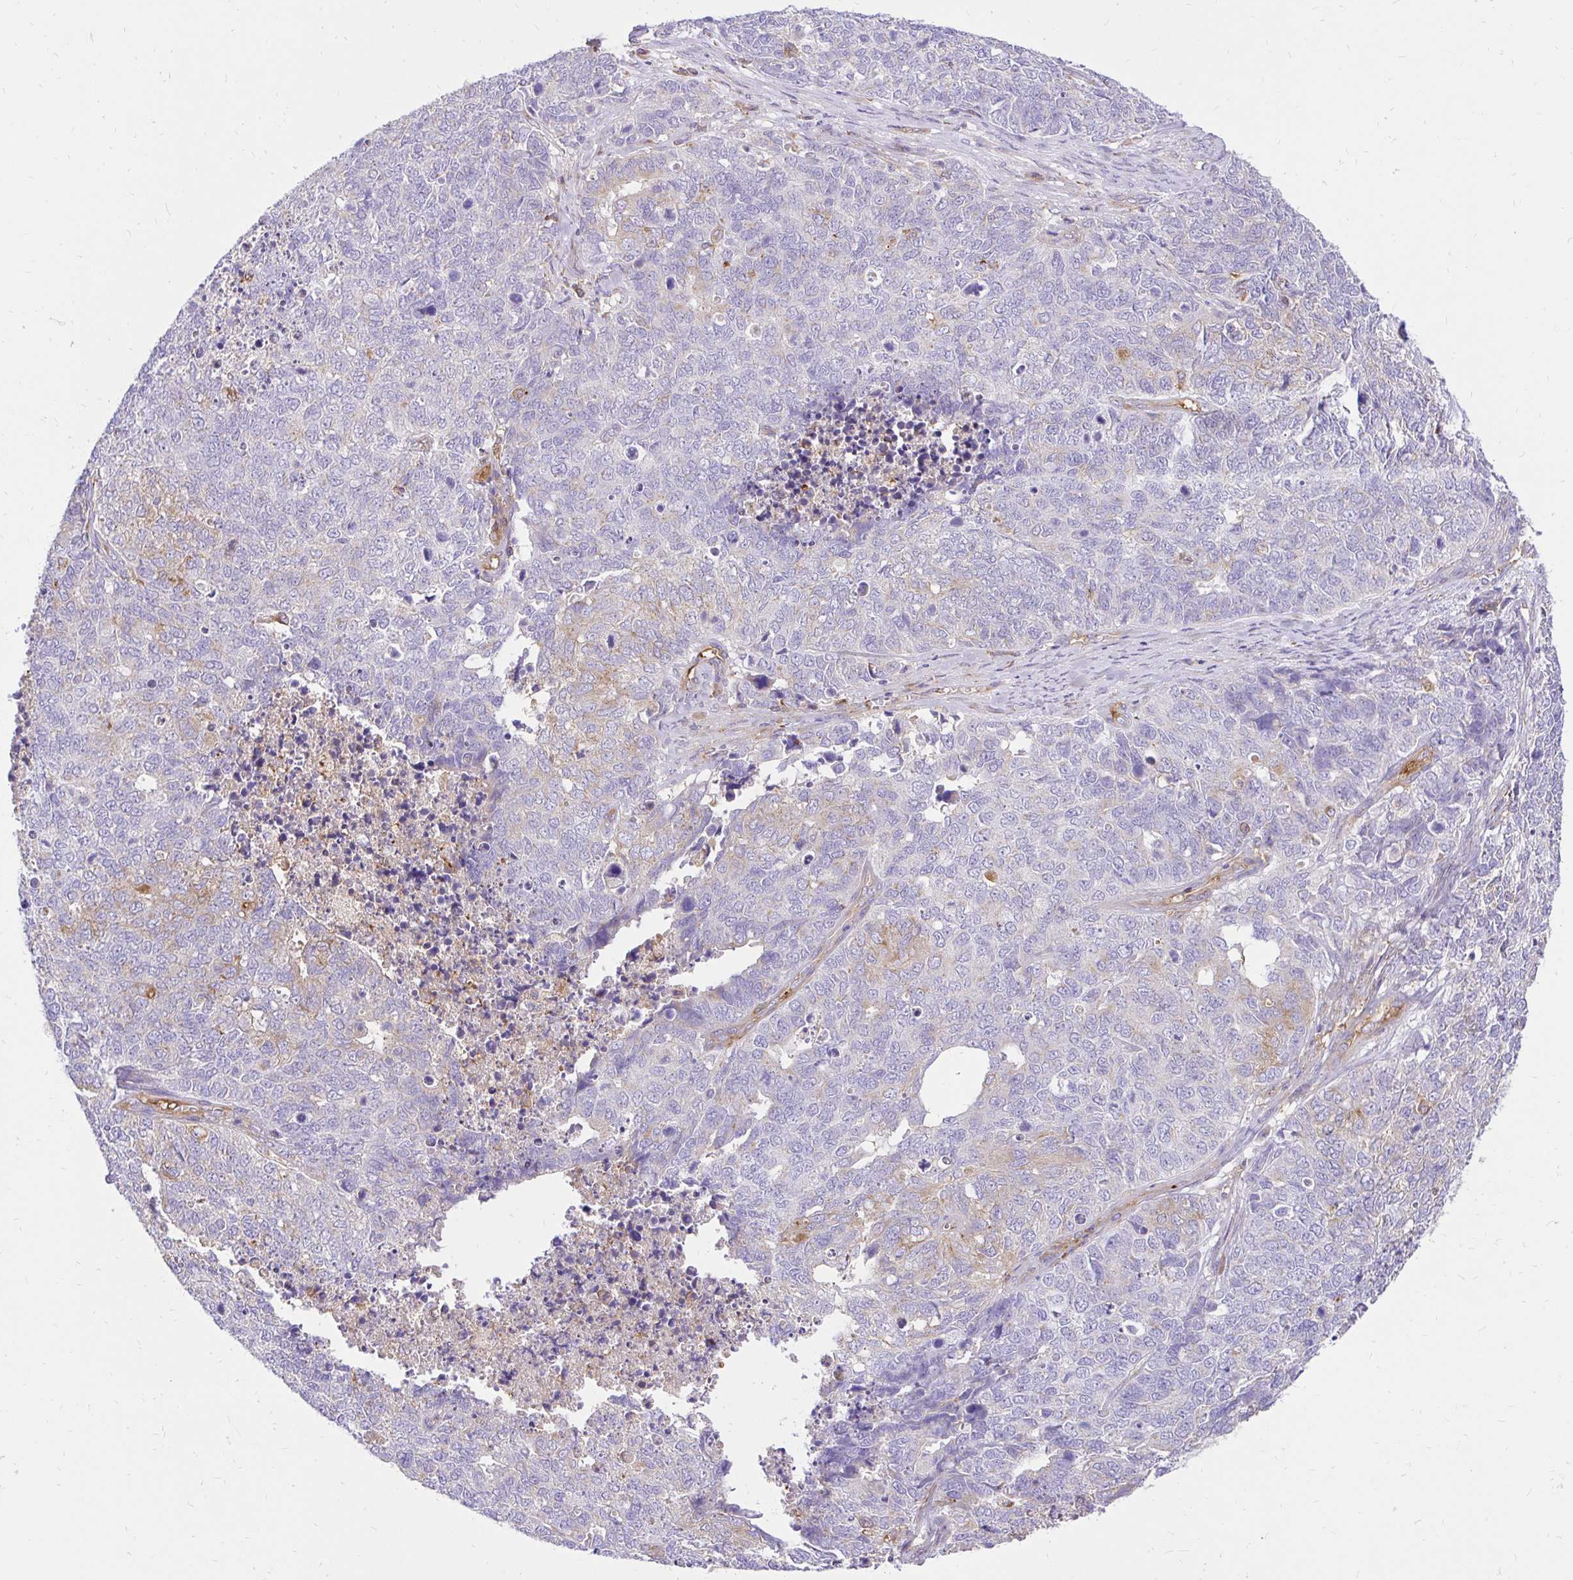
{"staining": {"intensity": "weak", "quantity": "<25%", "location": "cytoplasmic/membranous"}, "tissue": "cervical cancer", "cell_type": "Tumor cells", "image_type": "cancer", "snomed": [{"axis": "morphology", "description": "Adenocarcinoma, NOS"}, {"axis": "topography", "description": "Cervix"}], "caption": "An image of human cervical adenocarcinoma is negative for staining in tumor cells.", "gene": "ABCB10", "patient": {"sex": "female", "age": 63}}